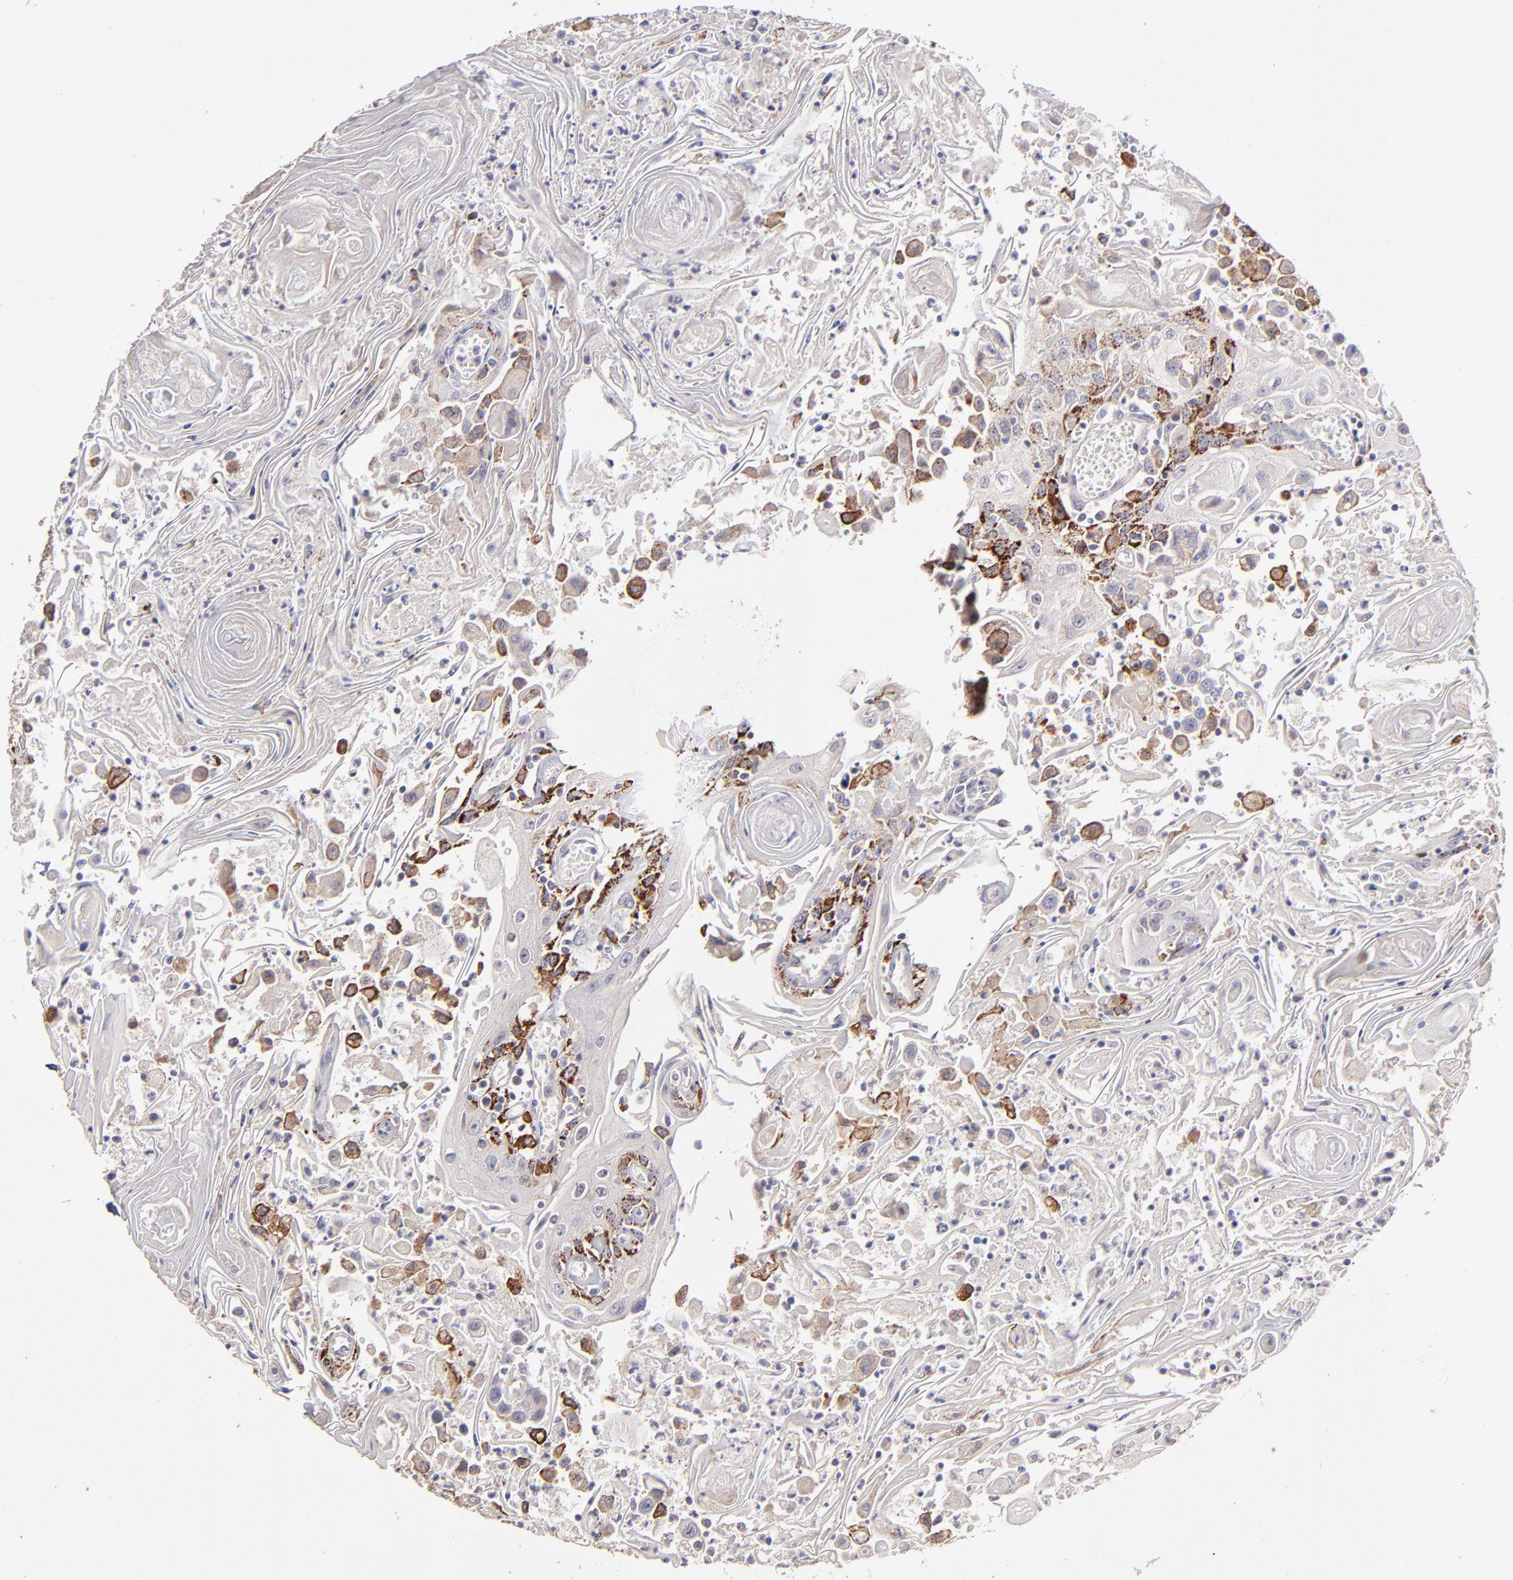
{"staining": {"intensity": "strong", "quantity": "<25%", "location": "cytoplasmic/membranous"}, "tissue": "head and neck cancer", "cell_type": "Tumor cells", "image_type": "cancer", "snomed": [{"axis": "morphology", "description": "Squamous cell carcinoma, NOS"}, {"axis": "topography", "description": "Oral tissue"}, {"axis": "topography", "description": "Head-Neck"}], "caption": "Tumor cells exhibit strong cytoplasmic/membranous expression in about <25% of cells in squamous cell carcinoma (head and neck).", "gene": "GLDC", "patient": {"sex": "female", "age": 76}}